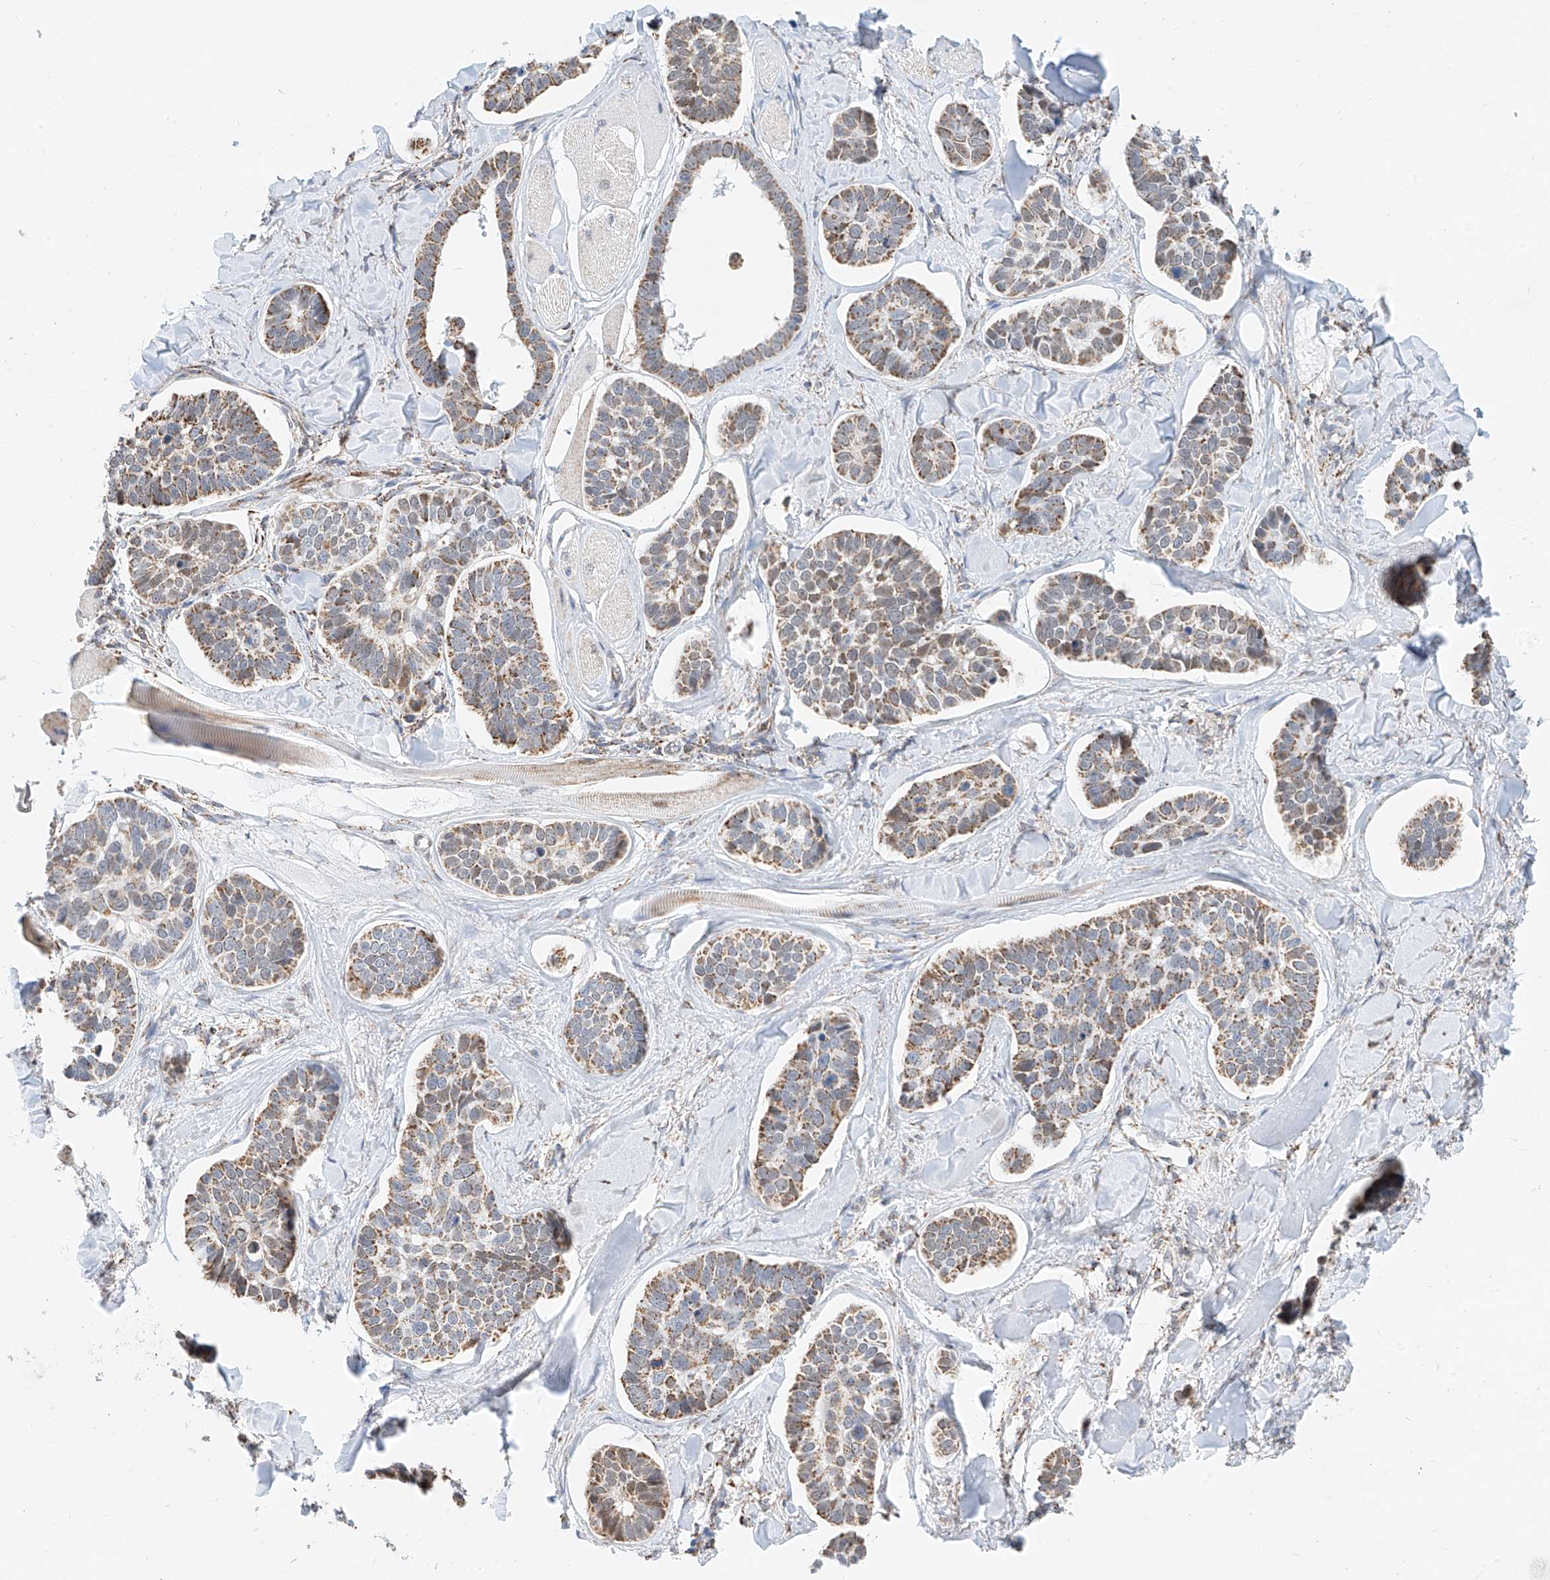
{"staining": {"intensity": "moderate", "quantity": ">75%", "location": "cytoplasmic/membranous"}, "tissue": "skin cancer", "cell_type": "Tumor cells", "image_type": "cancer", "snomed": [{"axis": "morphology", "description": "Basal cell carcinoma"}, {"axis": "topography", "description": "Skin"}], "caption": "DAB (3,3'-diaminobenzidine) immunohistochemical staining of skin basal cell carcinoma exhibits moderate cytoplasmic/membranous protein expression in approximately >75% of tumor cells.", "gene": "NALCN", "patient": {"sex": "male", "age": 62}}